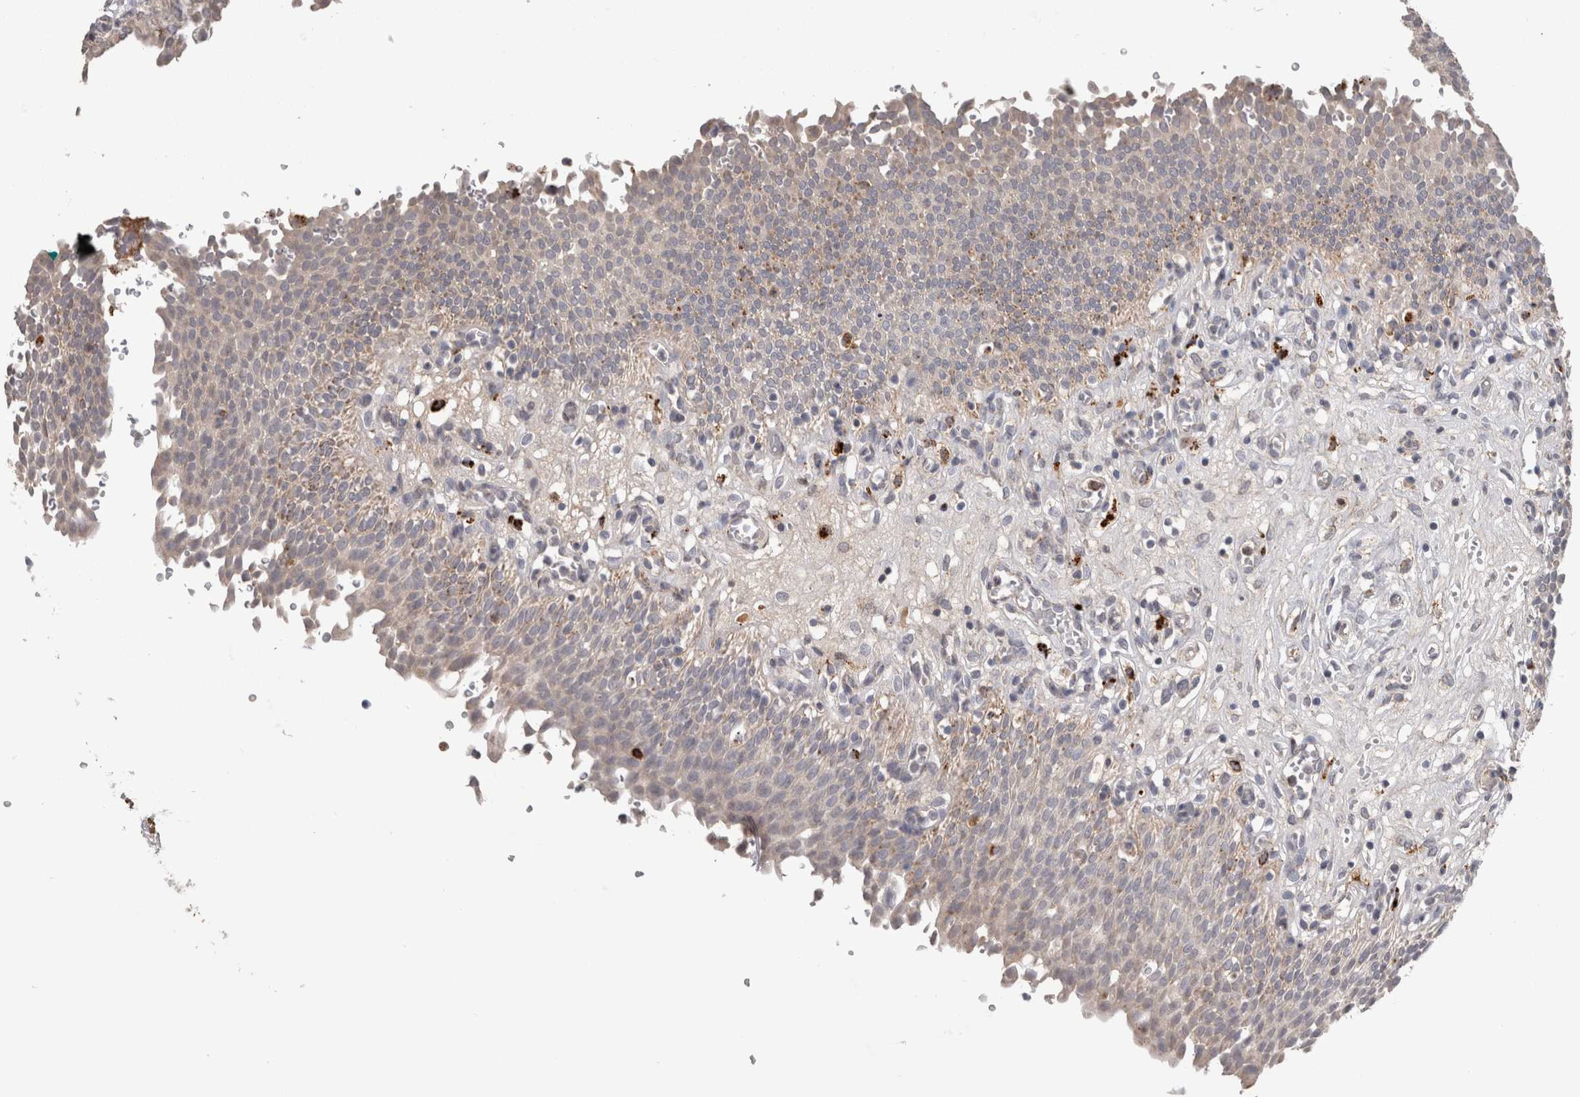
{"staining": {"intensity": "moderate", "quantity": "25%-75%", "location": "cytoplasmic/membranous"}, "tissue": "urinary bladder", "cell_type": "Urothelial cells", "image_type": "normal", "snomed": [{"axis": "morphology", "description": "Urothelial carcinoma, High grade"}, {"axis": "topography", "description": "Urinary bladder"}], "caption": "Immunohistochemical staining of unremarkable urinary bladder reveals moderate cytoplasmic/membranous protein expression in about 25%-75% of urothelial cells.", "gene": "CTSZ", "patient": {"sex": "male", "age": 46}}